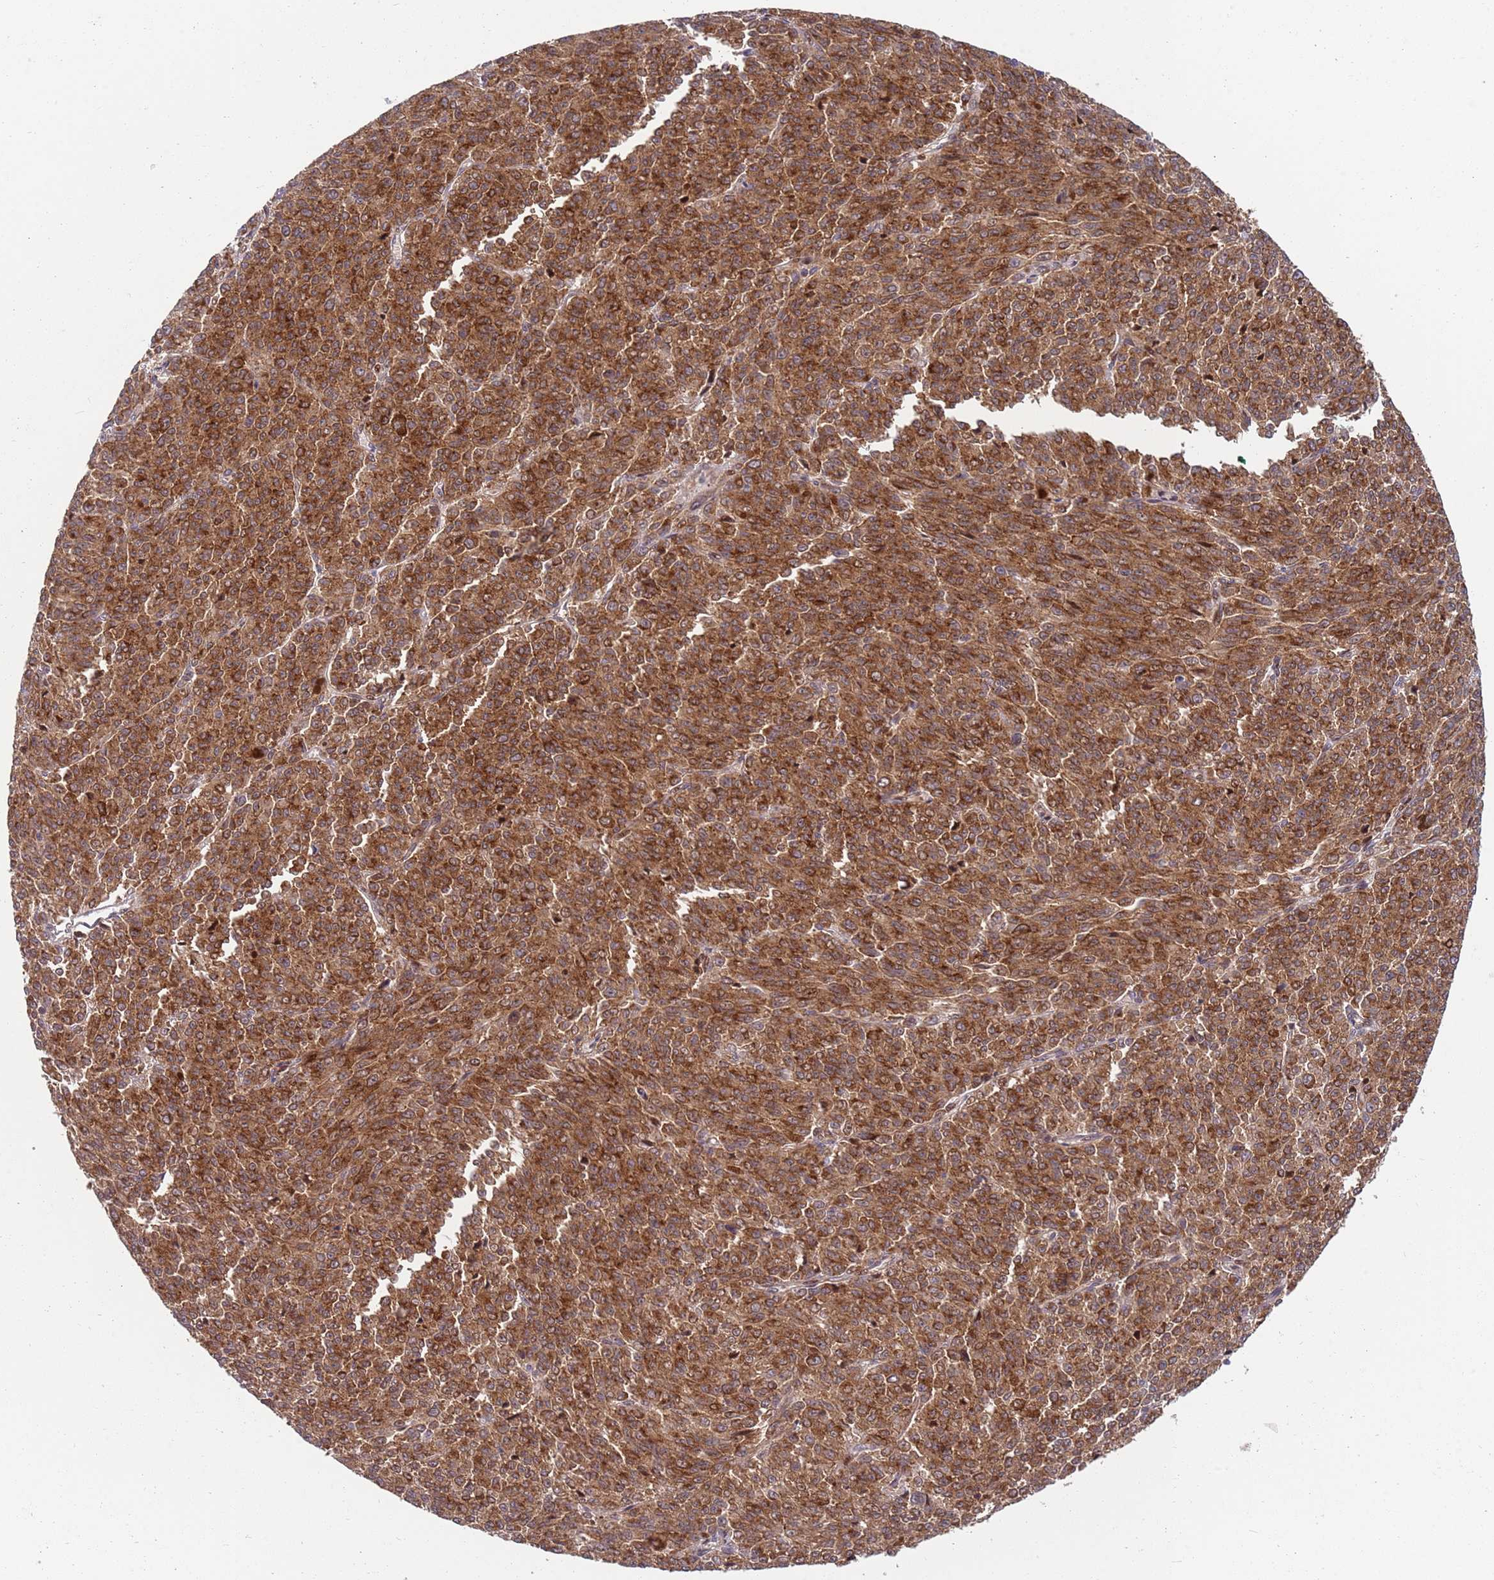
{"staining": {"intensity": "strong", "quantity": ">75%", "location": "cytoplasmic/membranous"}, "tissue": "melanoma", "cell_type": "Tumor cells", "image_type": "cancer", "snomed": [{"axis": "morphology", "description": "Malignant melanoma, NOS"}, {"axis": "topography", "description": "Skin"}], "caption": "An image showing strong cytoplasmic/membranous expression in about >75% of tumor cells in malignant melanoma, as visualized by brown immunohistochemical staining.", "gene": "GGA1", "patient": {"sex": "female", "age": 52}}